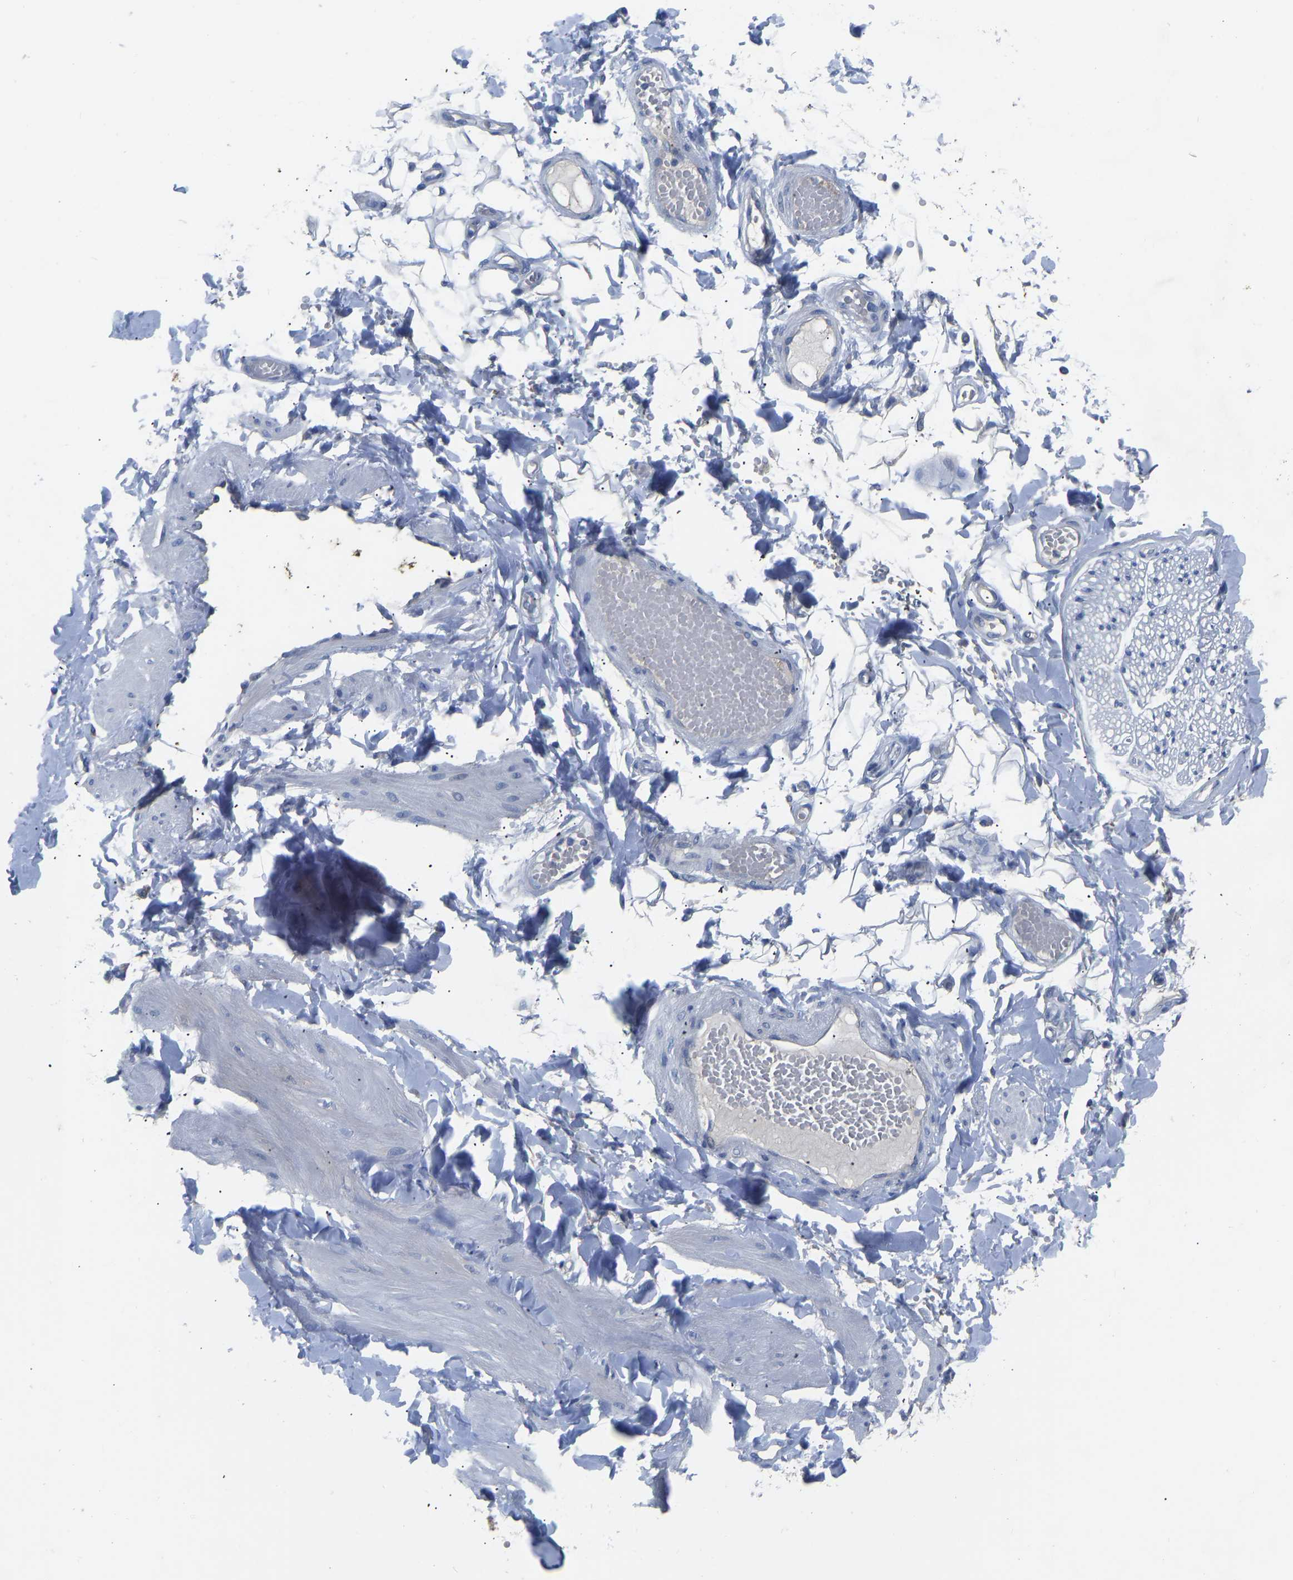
{"staining": {"intensity": "negative", "quantity": "none", "location": "none"}, "tissue": "adipose tissue", "cell_type": "Adipocytes", "image_type": "normal", "snomed": [{"axis": "morphology", "description": "Normal tissue, NOS"}, {"axis": "topography", "description": "Adipose tissue"}, {"axis": "topography", "description": "Vascular tissue"}, {"axis": "topography", "description": "Peripheral nerve tissue"}], "caption": "Human adipose tissue stained for a protein using immunohistochemistry reveals no positivity in adipocytes.", "gene": "RBP1", "patient": {"sex": "male", "age": 25}}